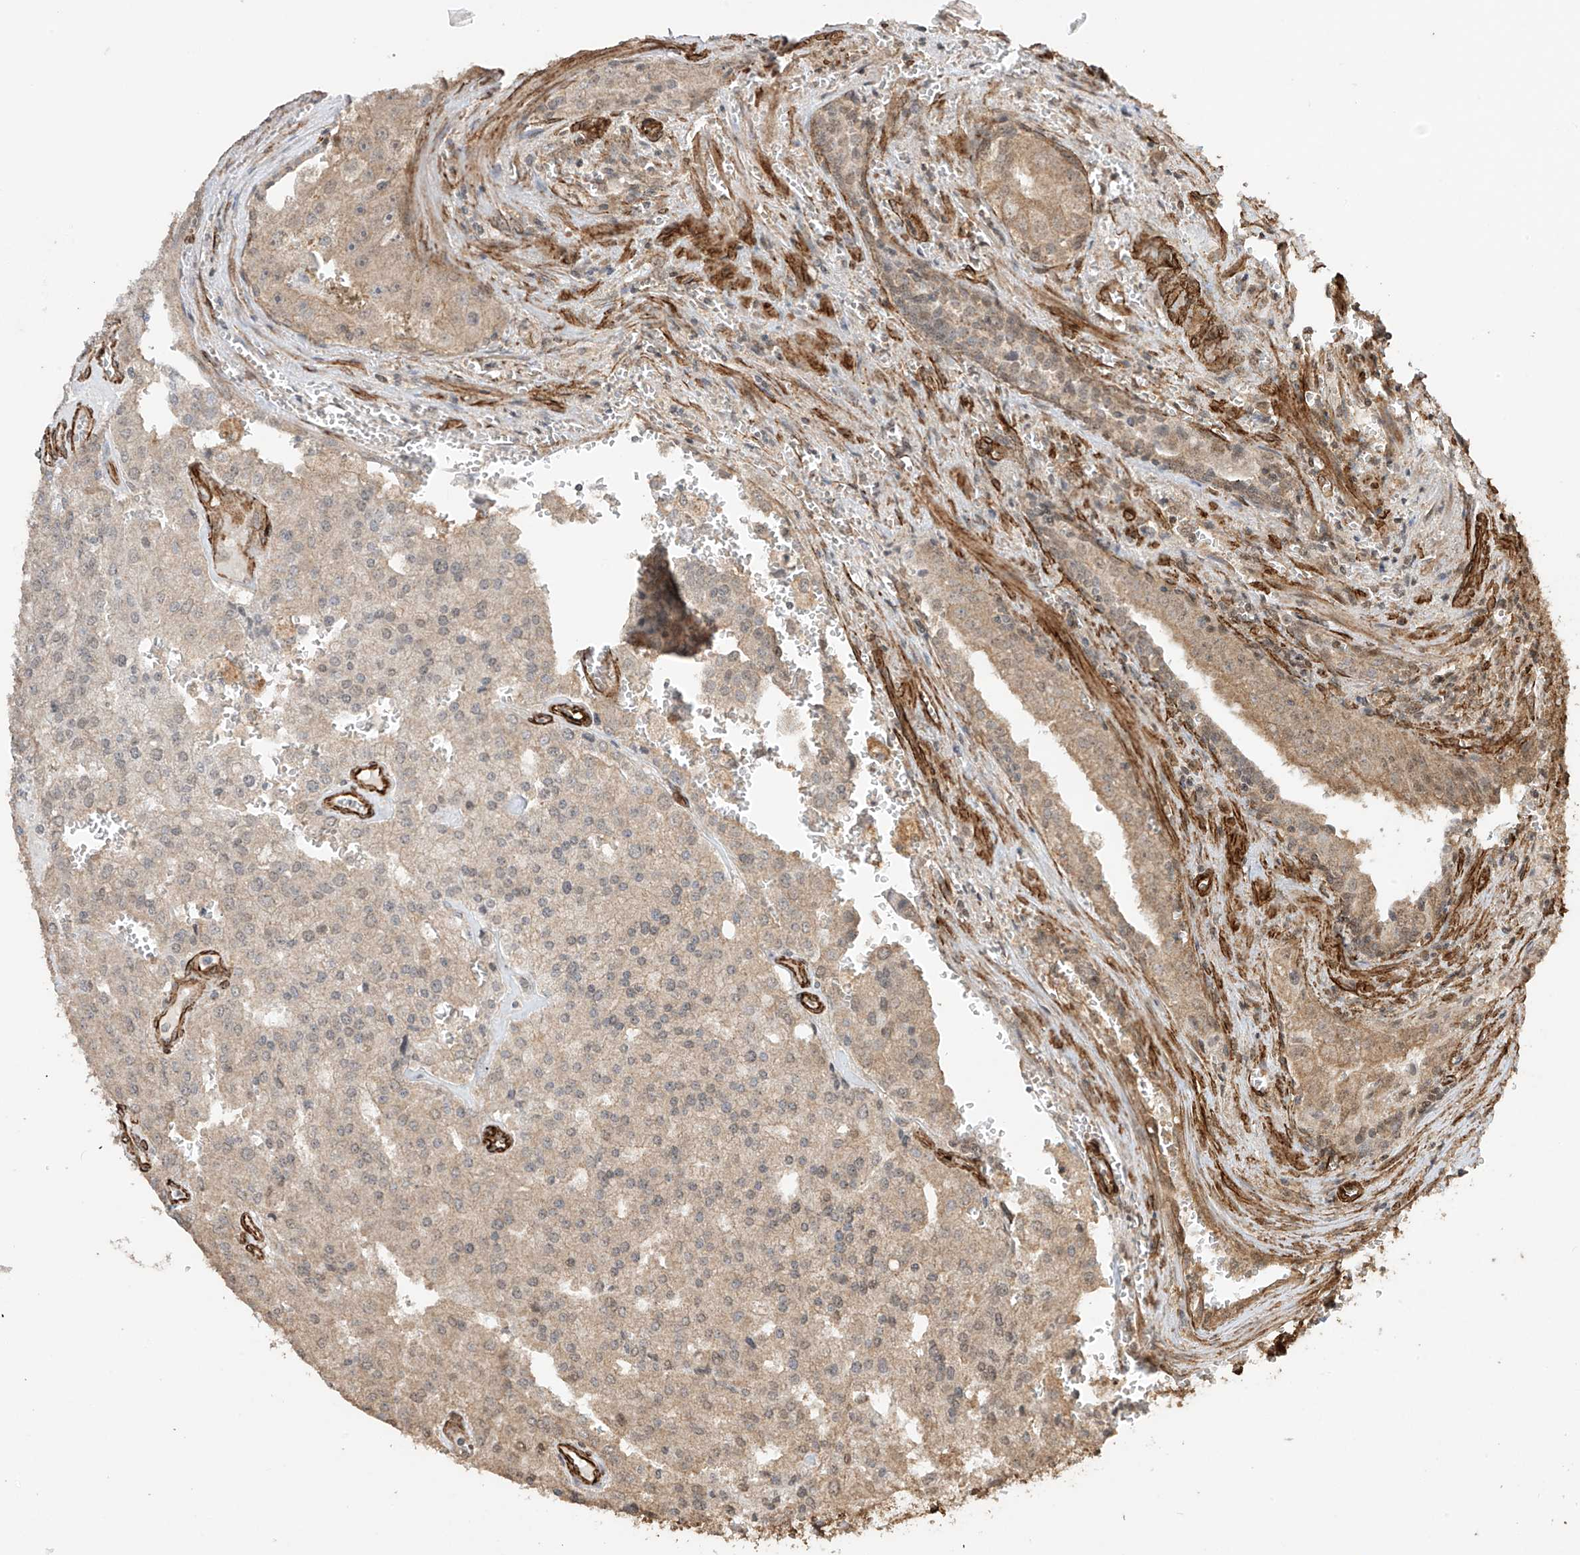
{"staining": {"intensity": "weak", "quantity": ">75%", "location": "cytoplasmic/membranous,nuclear"}, "tissue": "prostate cancer", "cell_type": "Tumor cells", "image_type": "cancer", "snomed": [{"axis": "morphology", "description": "Adenocarcinoma, High grade"}, {"axis": "topography", "description": "Prostate"}], "caption": "Immunohistochemistry (IHC) staining of prostate high-grade adenocarcinoma, which demonstrates low levels of weak cytoplasmic/membranous and nuclear positivity in approximately >75% of tumor cells indicating weak cytoplasmic/membranous and nuclear protein staining. The staining was performed using DAB (3,3'-diaminobenzidine) (brown) for protein detection and nuclei were counterstained in hematoxylin (blue).", "gene": "TTLL5", "patient": {"sex": "male", "age": 68}}